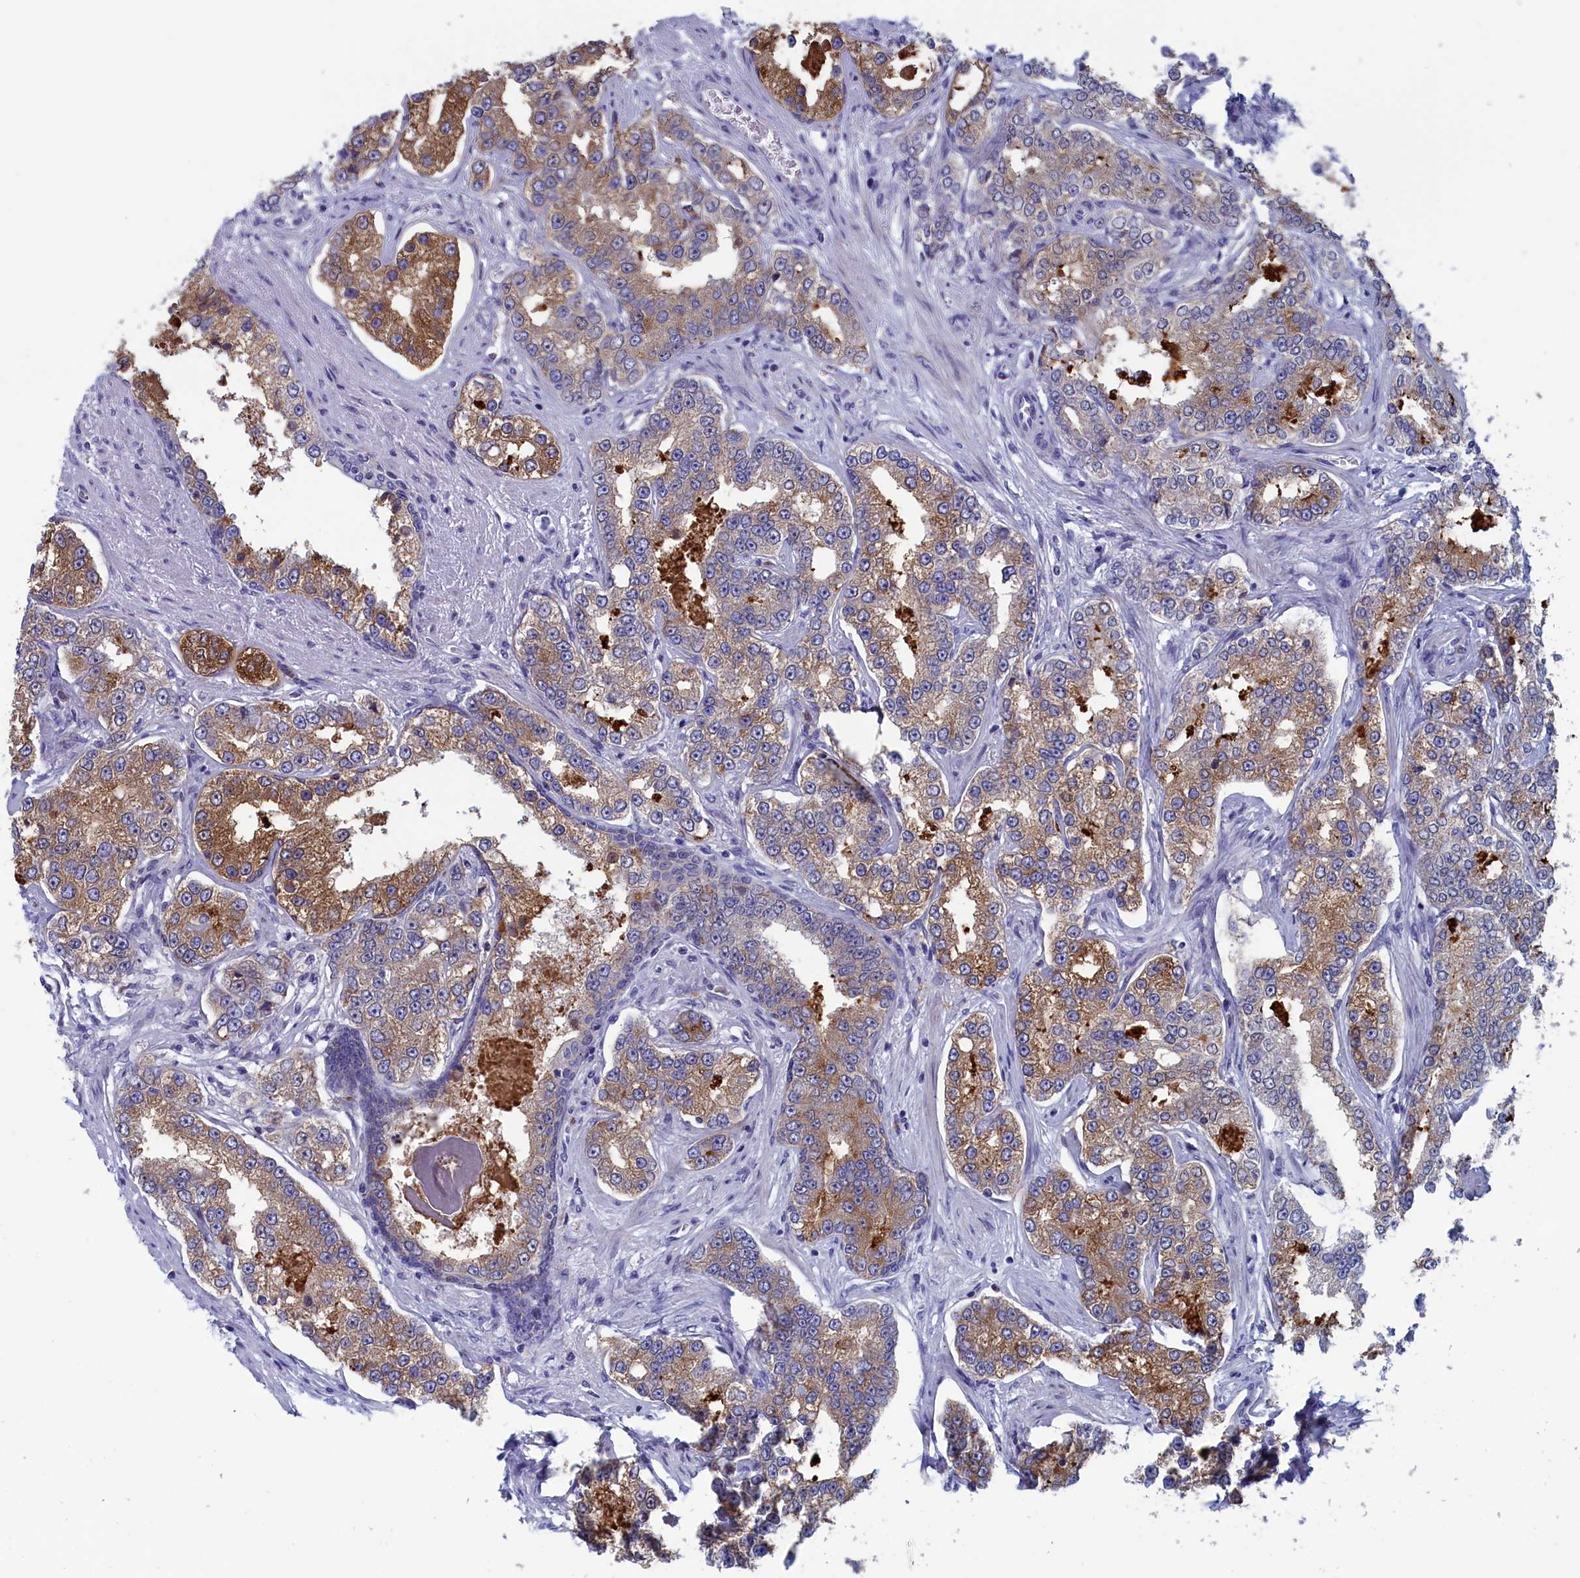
{"staining": {"intensity": "moderate", "quantity": ">75%", "location": "cytoplasmic/membranous"}, "tissue": "prostate cancer", "cell_type": "Tumor cells", "image_type": "cancer", "snomed": [{"axis": "morphology", "description": "Normal tissue, NOS"}, {"axis": "morphology", "description": "Adenocarcinoma, High grade"}, {"axis": "topography", "description": "Prostate"}], "caption": "Immunohistochemical staining of prostate cancer (high-grade adenocarcinoma) exhibits medium levels of moderate cytoplasmic/membranous positivity in about >75% of tumor cells. Using DAB (brown) and hematoxylin (blue) stains, captured at high magnification using brightfield microscopy.", "gene": "NIBAN3", "patient": {"sex": "male", "age": 83}}